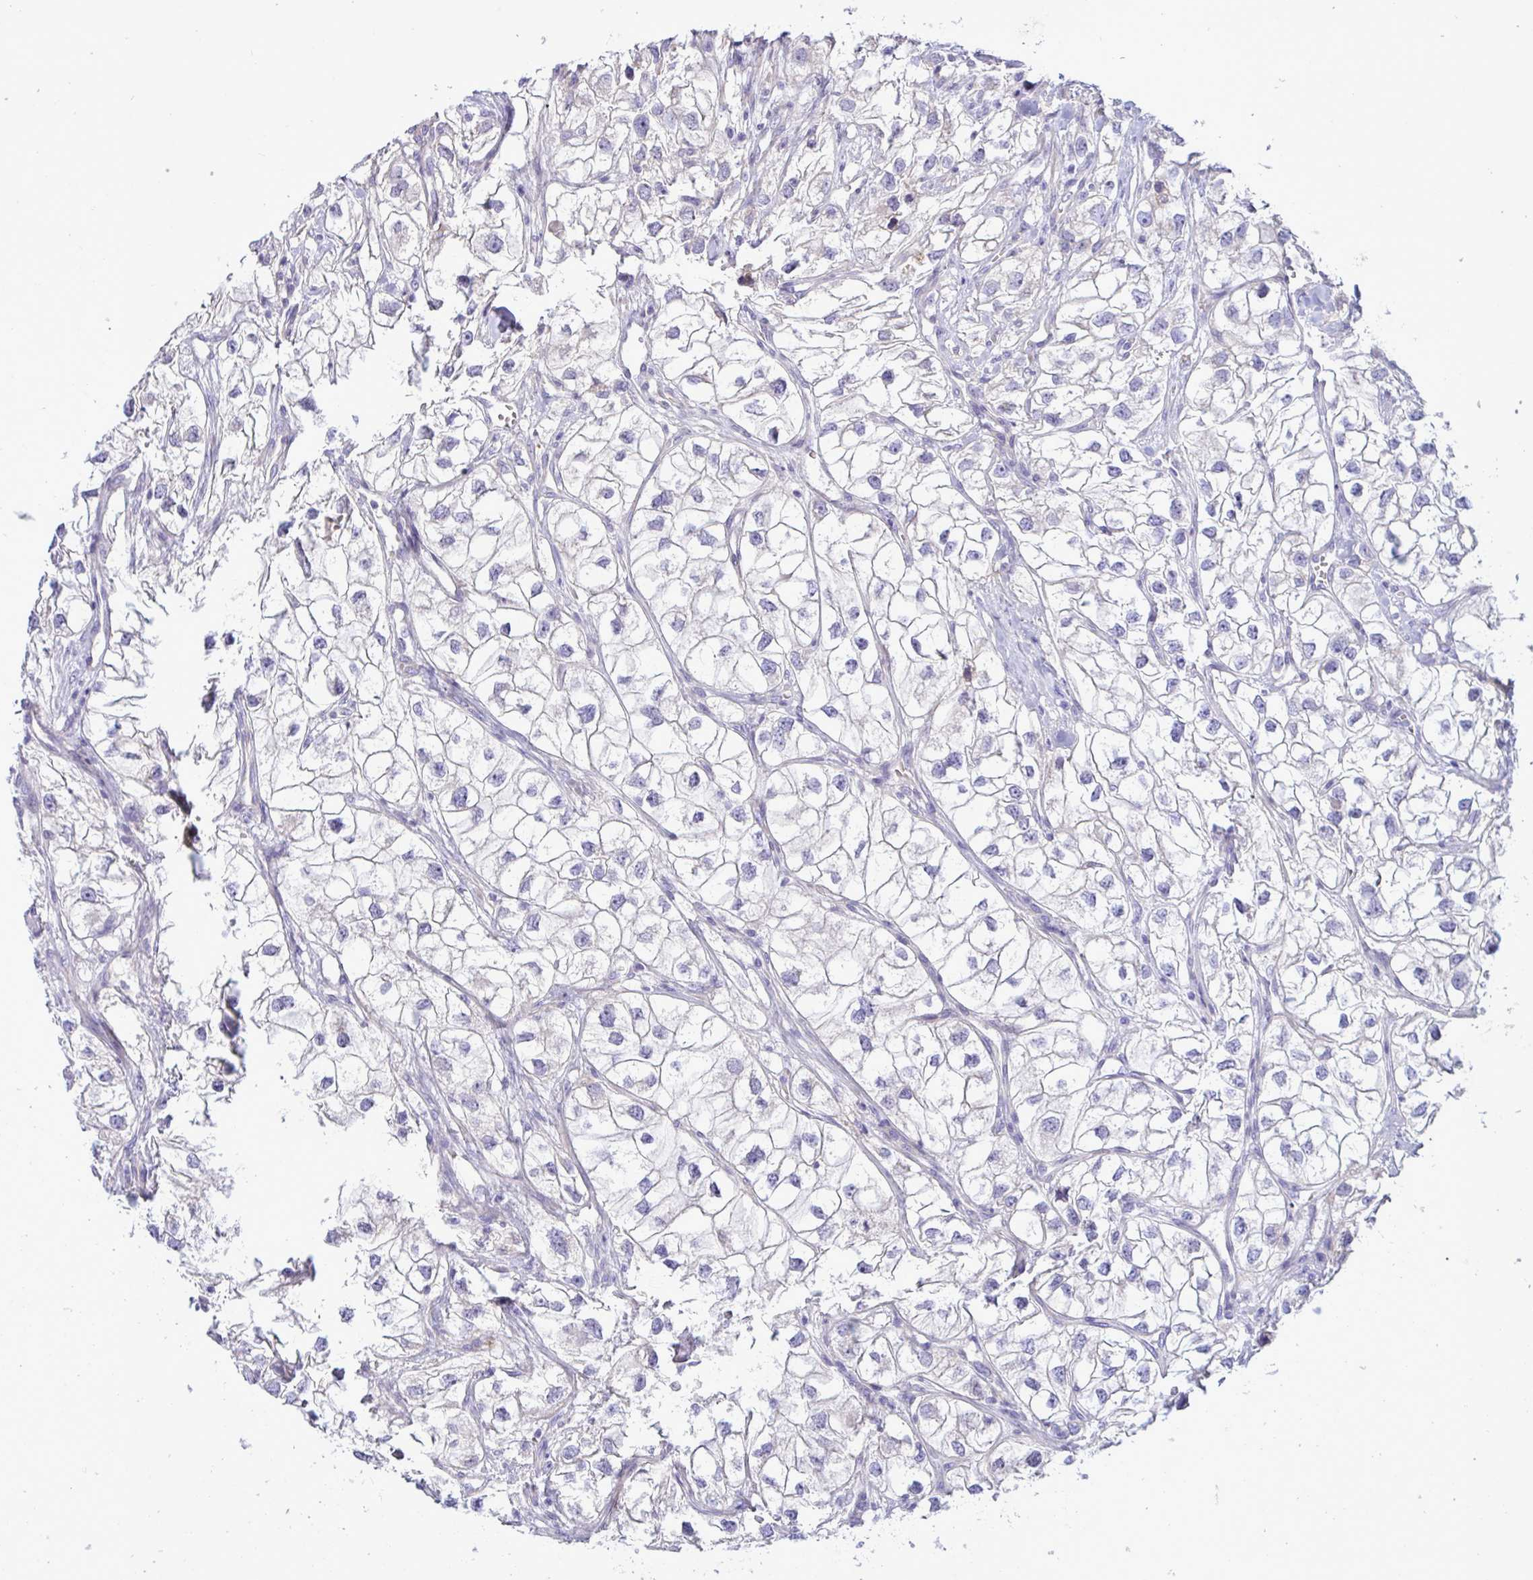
{"staining": {"intensity": "negative", "quantity": "none", "location": "none"}, "tissue": "renal cancer", "cell_type": "Tumor cells", "image_type": "cancer", "snomed": [{"axis": "morphology", "description": "Adenocarcinoma, NOS"}, {"axis": "topography", "description": "Kidney"}], "caption": "Human renal adenocarcinoma stained for a protein using immunohistochemistry shows no positivity in tumor cells.", "gene": "FAM86B1", "patient": {"sex": "male", "age": 59}}